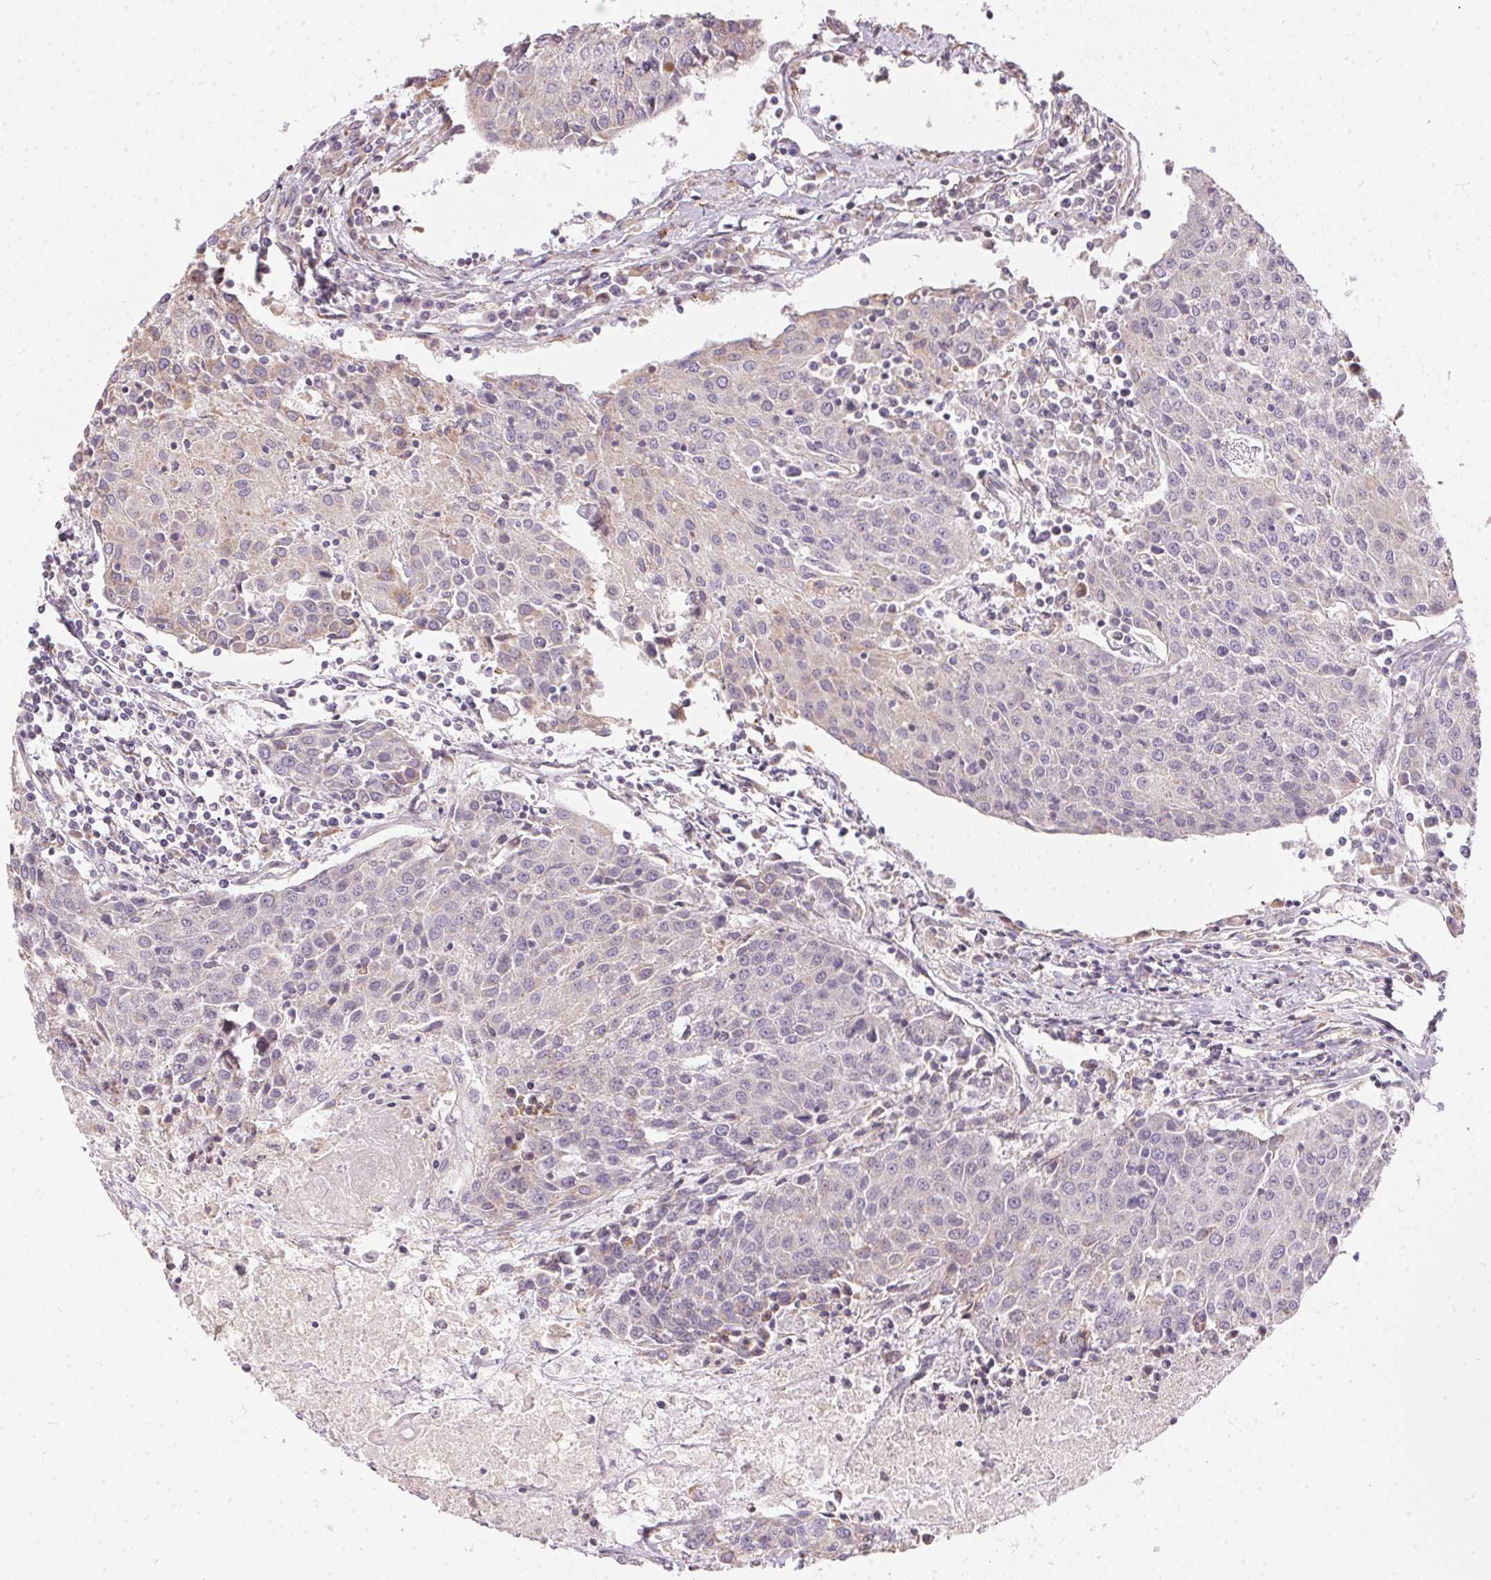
{"staining": {"intensity": "negative", "quantity": "none", "location": "none"}, "tissue": "urothelial cancer", "cell_type": "Tumor cells", "image_type": "cancer", "snomed": [{"axis": "morphology", "description": "Urothelial carcinoma, High grade"}, {"axis": "topography", "description": "Urinary bladder"}], "caption": "Urothelial cancer was stained to show a protein in brown. There is no significant positivity in tumor cells.", "gene": "VWA5B2", "patient": {"sex": "female", "age": 85}}